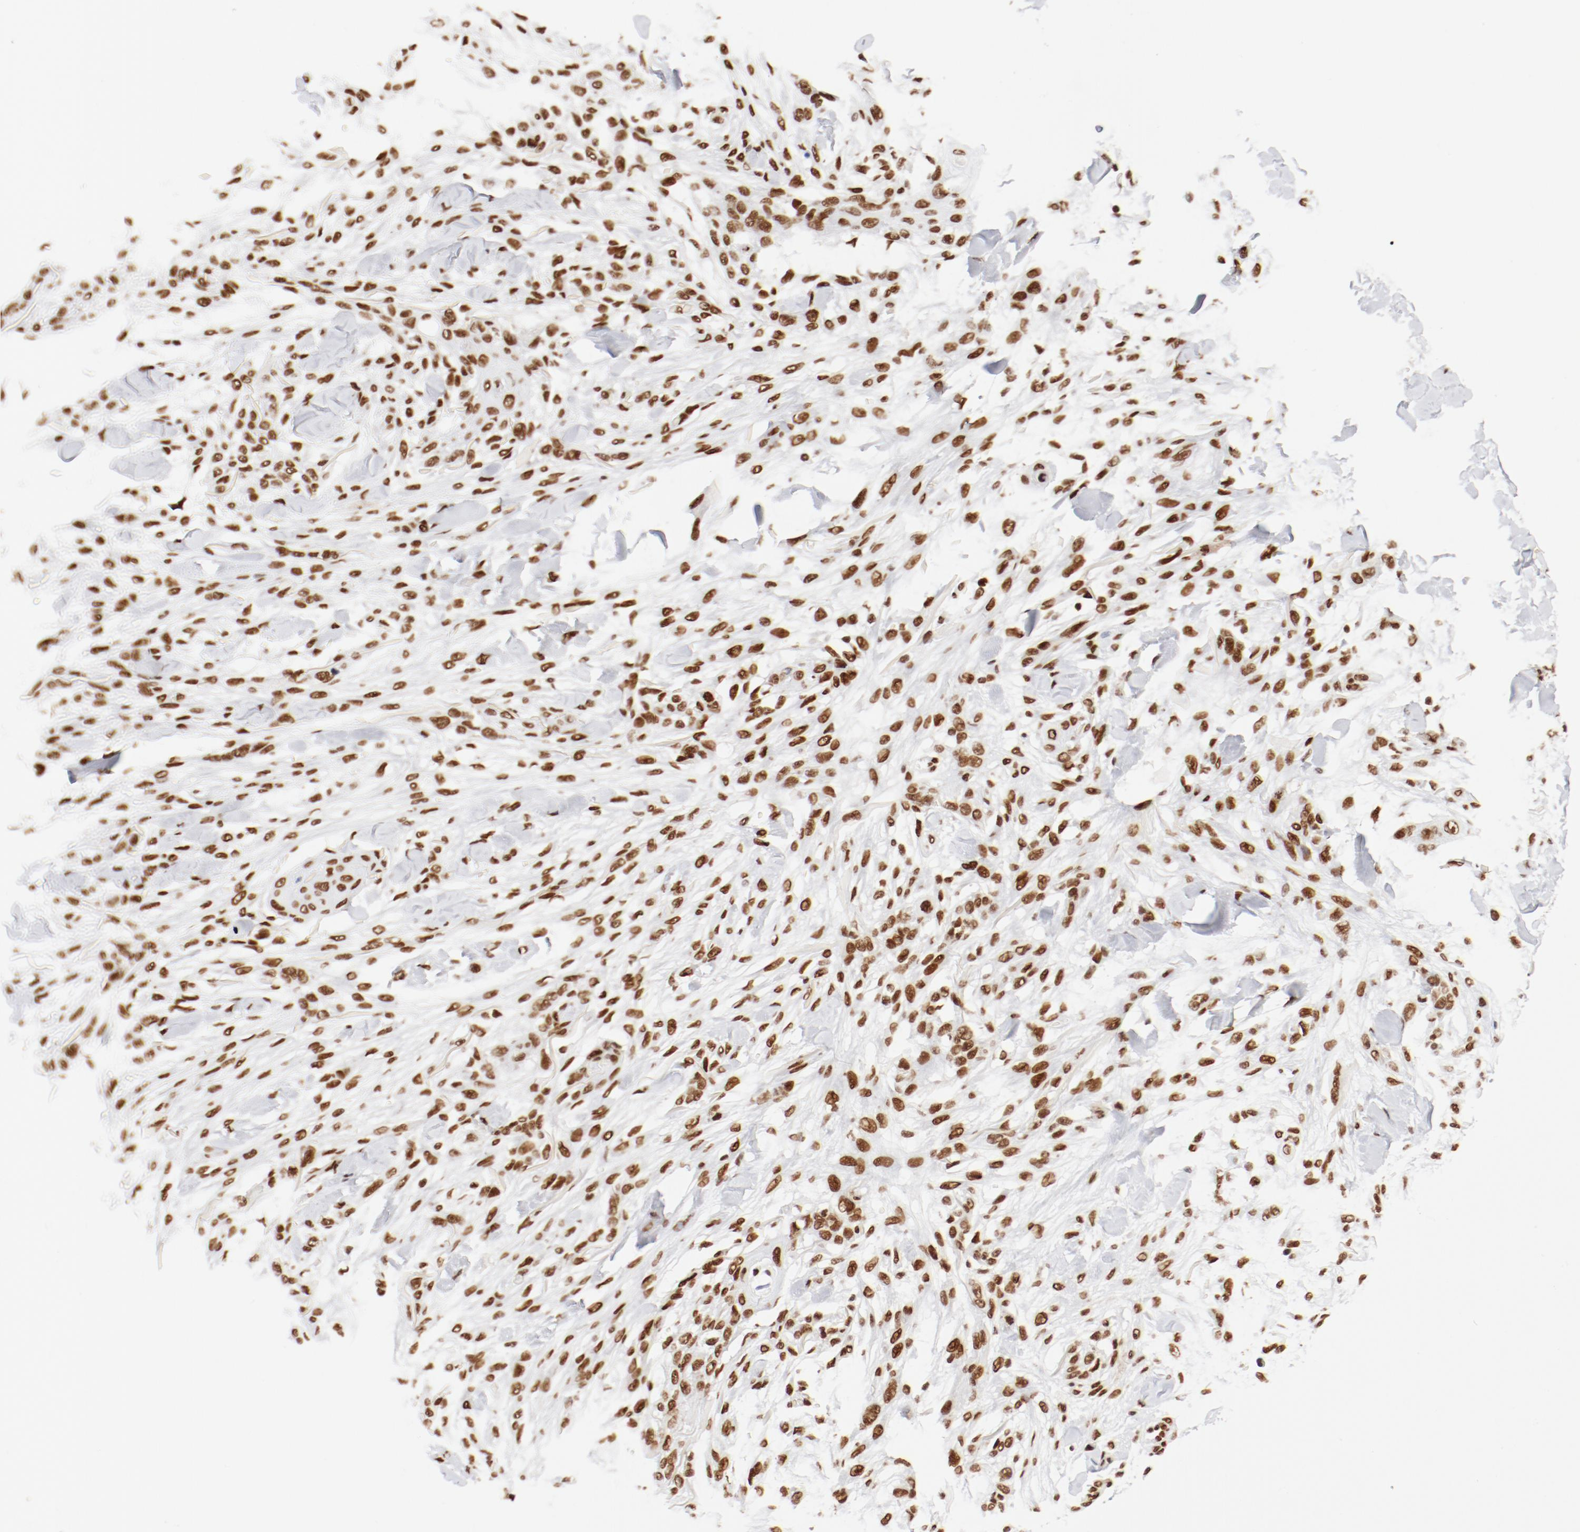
{"staining": {"intensity": "moderate", "quantity": ">75%", "location": "nuclear"}, "tissue": "skin cancer", "cell_type": "Tumor cells", "image_type": "cancer", "snomed": [{"axis": "morphology", "description": "Normal tissue, NOS"}, {"axis": "morphology", "description": "Squamous cell carcinoma, NOS"}, {"axis": "topography", "description": "Skin"}], "caption": "Immunohistochemical staining of skin cancer (squamous cell carcinoma) shows medium levels of moderate nuclear positivity in approximately >75% of tumor cells.", "gene": "CTBP1", "patient": {"sex": "female", "age": 59}}